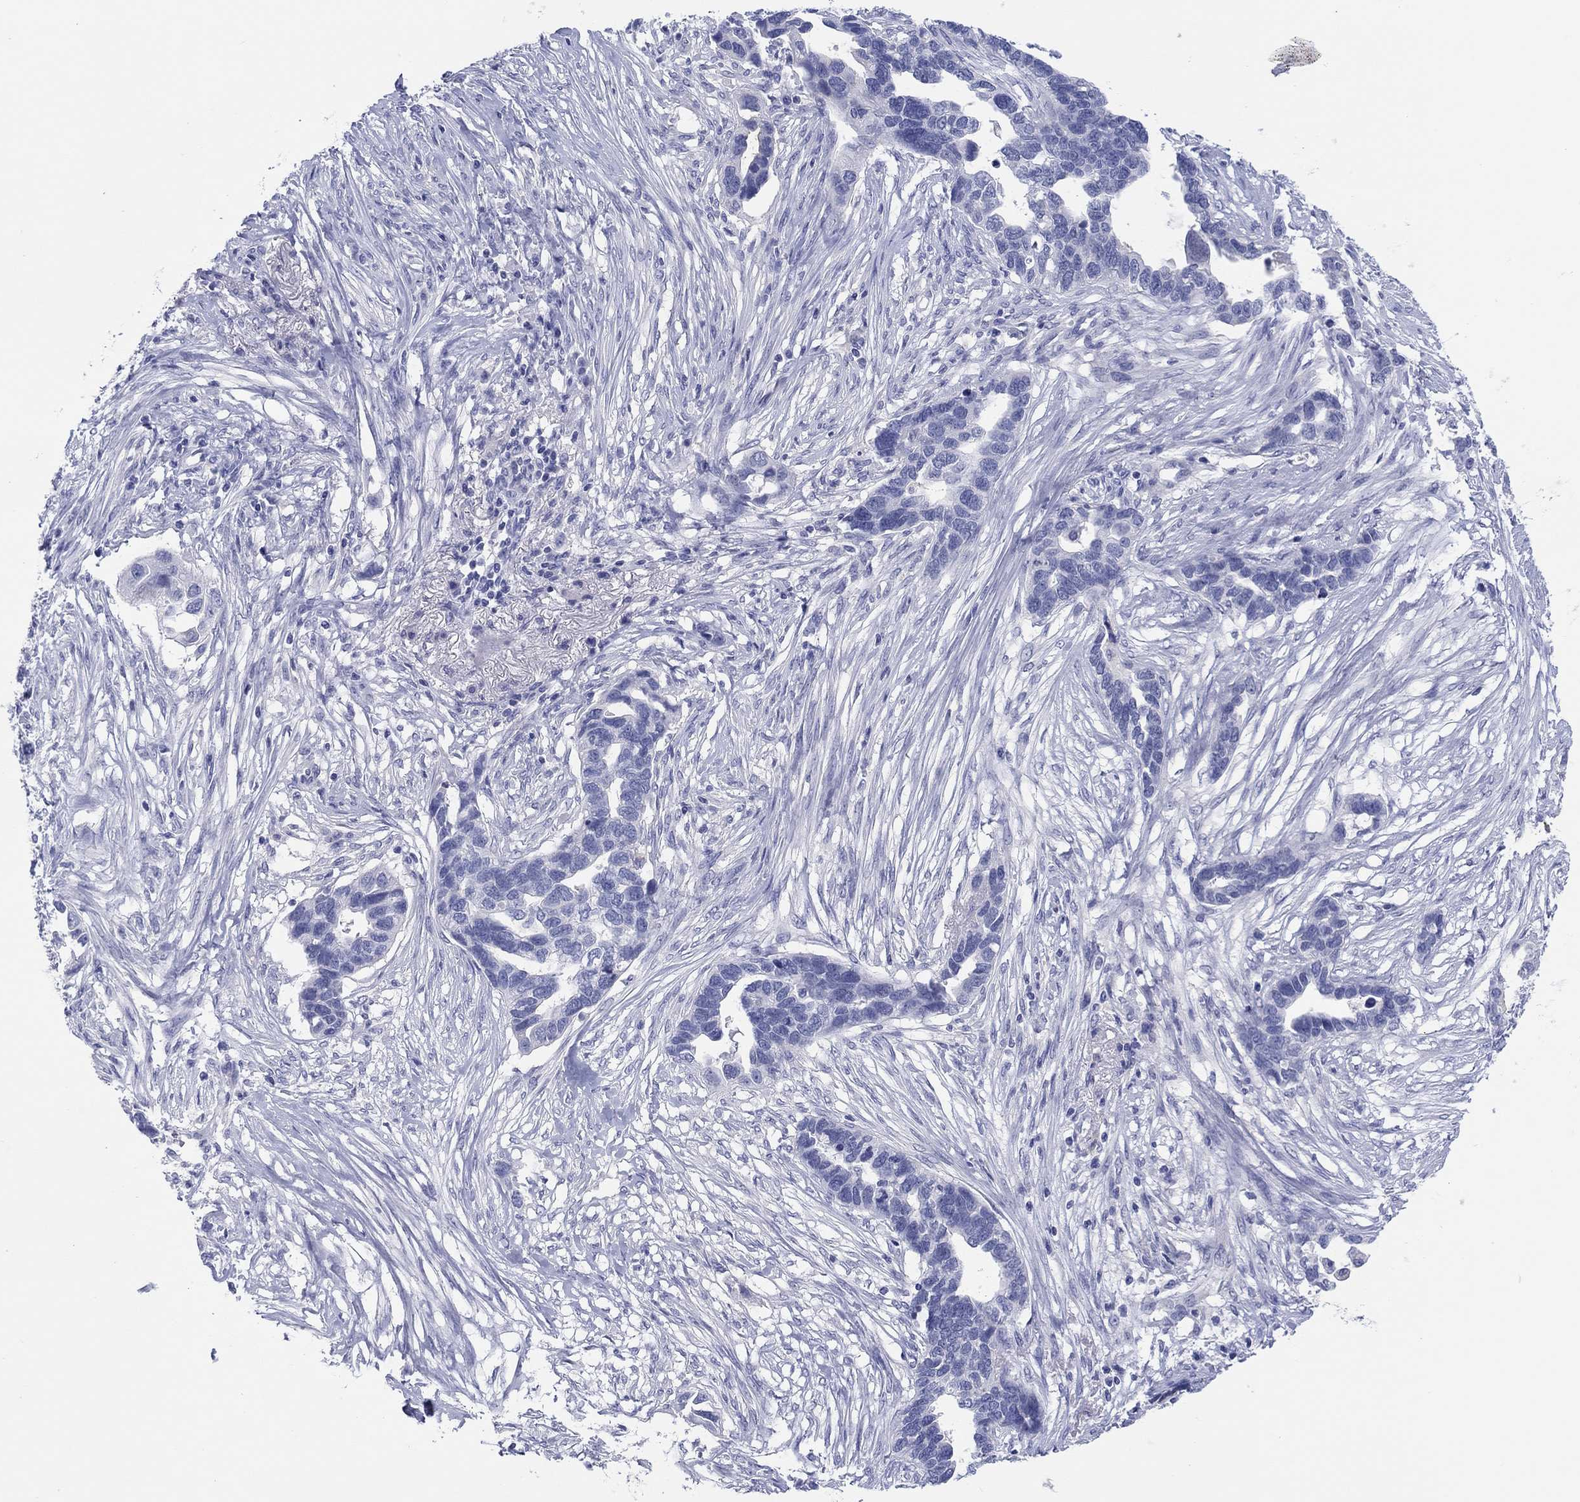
{"staining": {"intensity": "negative", "quantity": "none", "location": "none"}, "tissue": "ovarian cancer", "cell_type": "Tumor cells", "image_type": "cancer", "snomed": [{"axis": "morphology", "description": "Cystadenocarcinoma, serous, NOS"}, {"axis": "topography", "description": "Ovary"}], "caption": "The immunohistochemistry micrograph has no significant staining in tumor cells of ovarian cancer tissue. (DAB (3,3'-diaminobenzidine) immunohistochemistry with hematoxylin counter stain).", "gene": "ERICH3", "patient": {"sex": "female", "age": 54}}